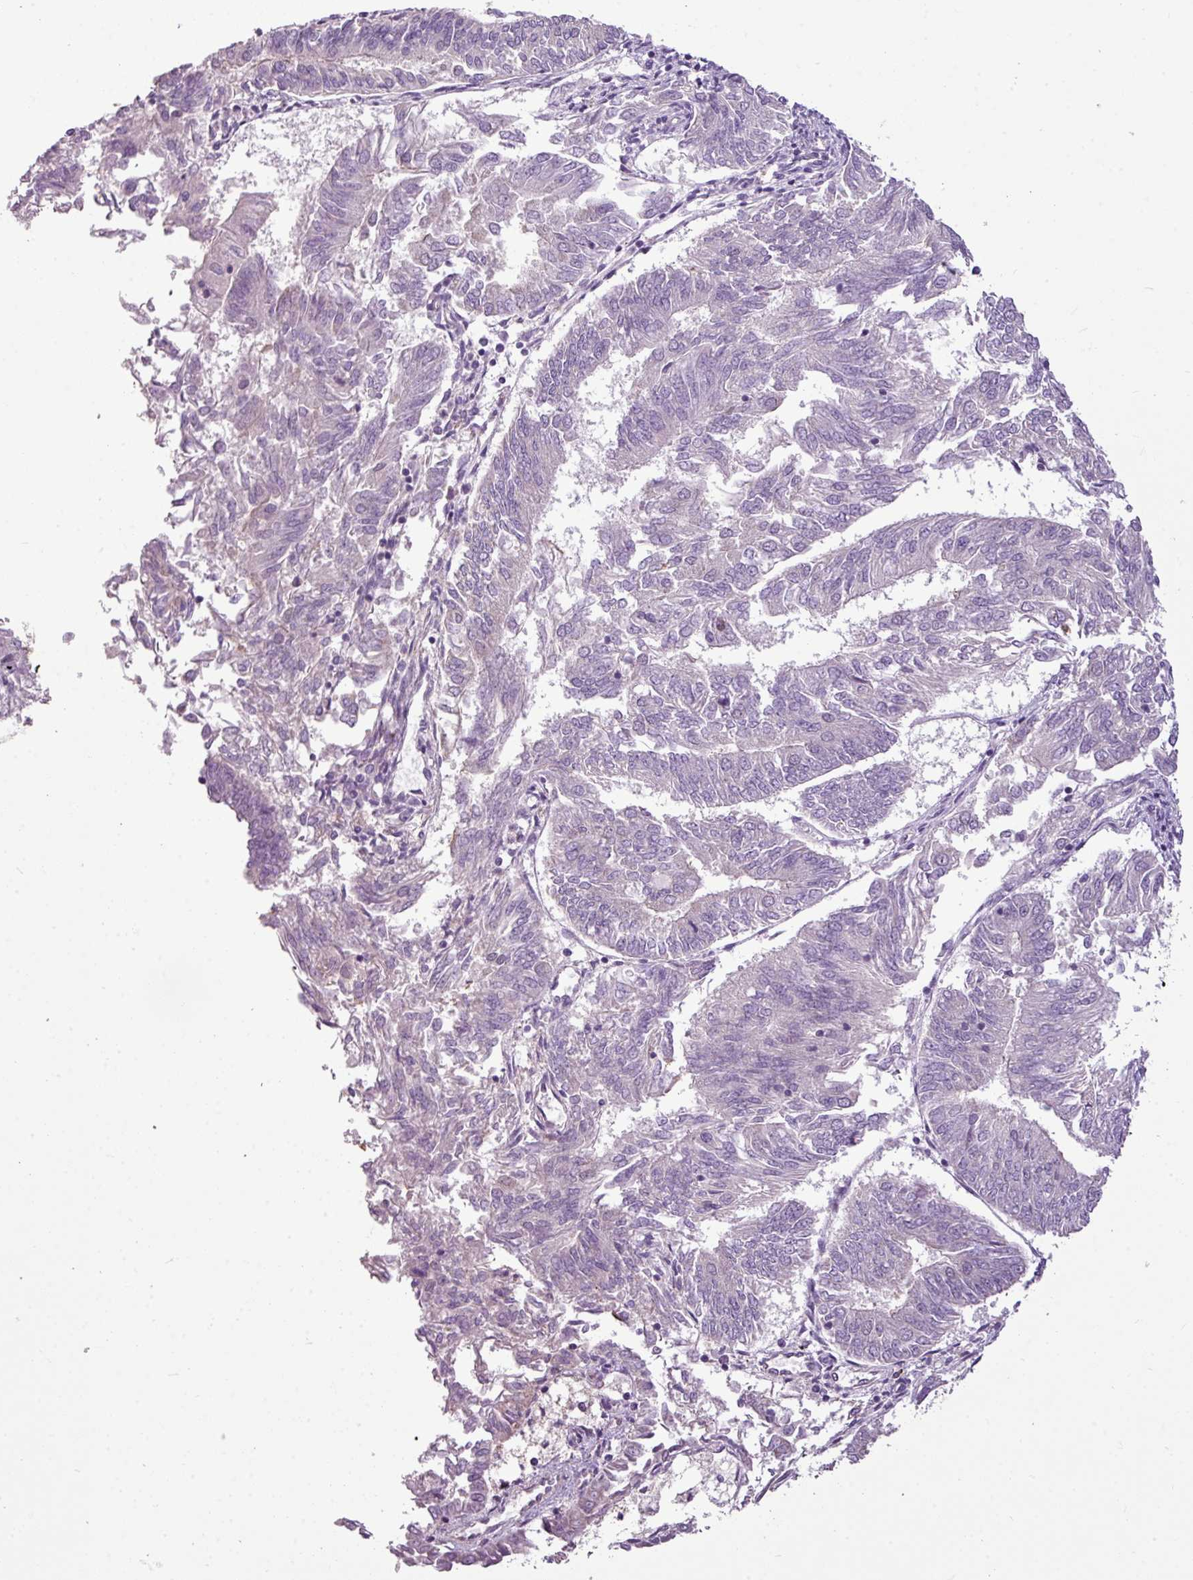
{"staining": {"intensity": "negative", "quantity": "none", "location": "none"}, "tissue": "endometrial cancer", "cell_type": "Tumor cells", "image_type": "cancer", "snomed": [{"axis": "morphology", "description": "Adenocarcinoma, NOS"}, {"axis": "topography", "description": "Endometrium"}], "caption": "Immunohistochemistry (IHC) micrograph of human endometrial cancer stained for a protein (brown), which demonstrates no staining in tumor cells. (Immunohistochemistry, brightfield microscopy, high magnification).", "gene": "ALDH2", "patient": {"sex": "female", "age": 58}}